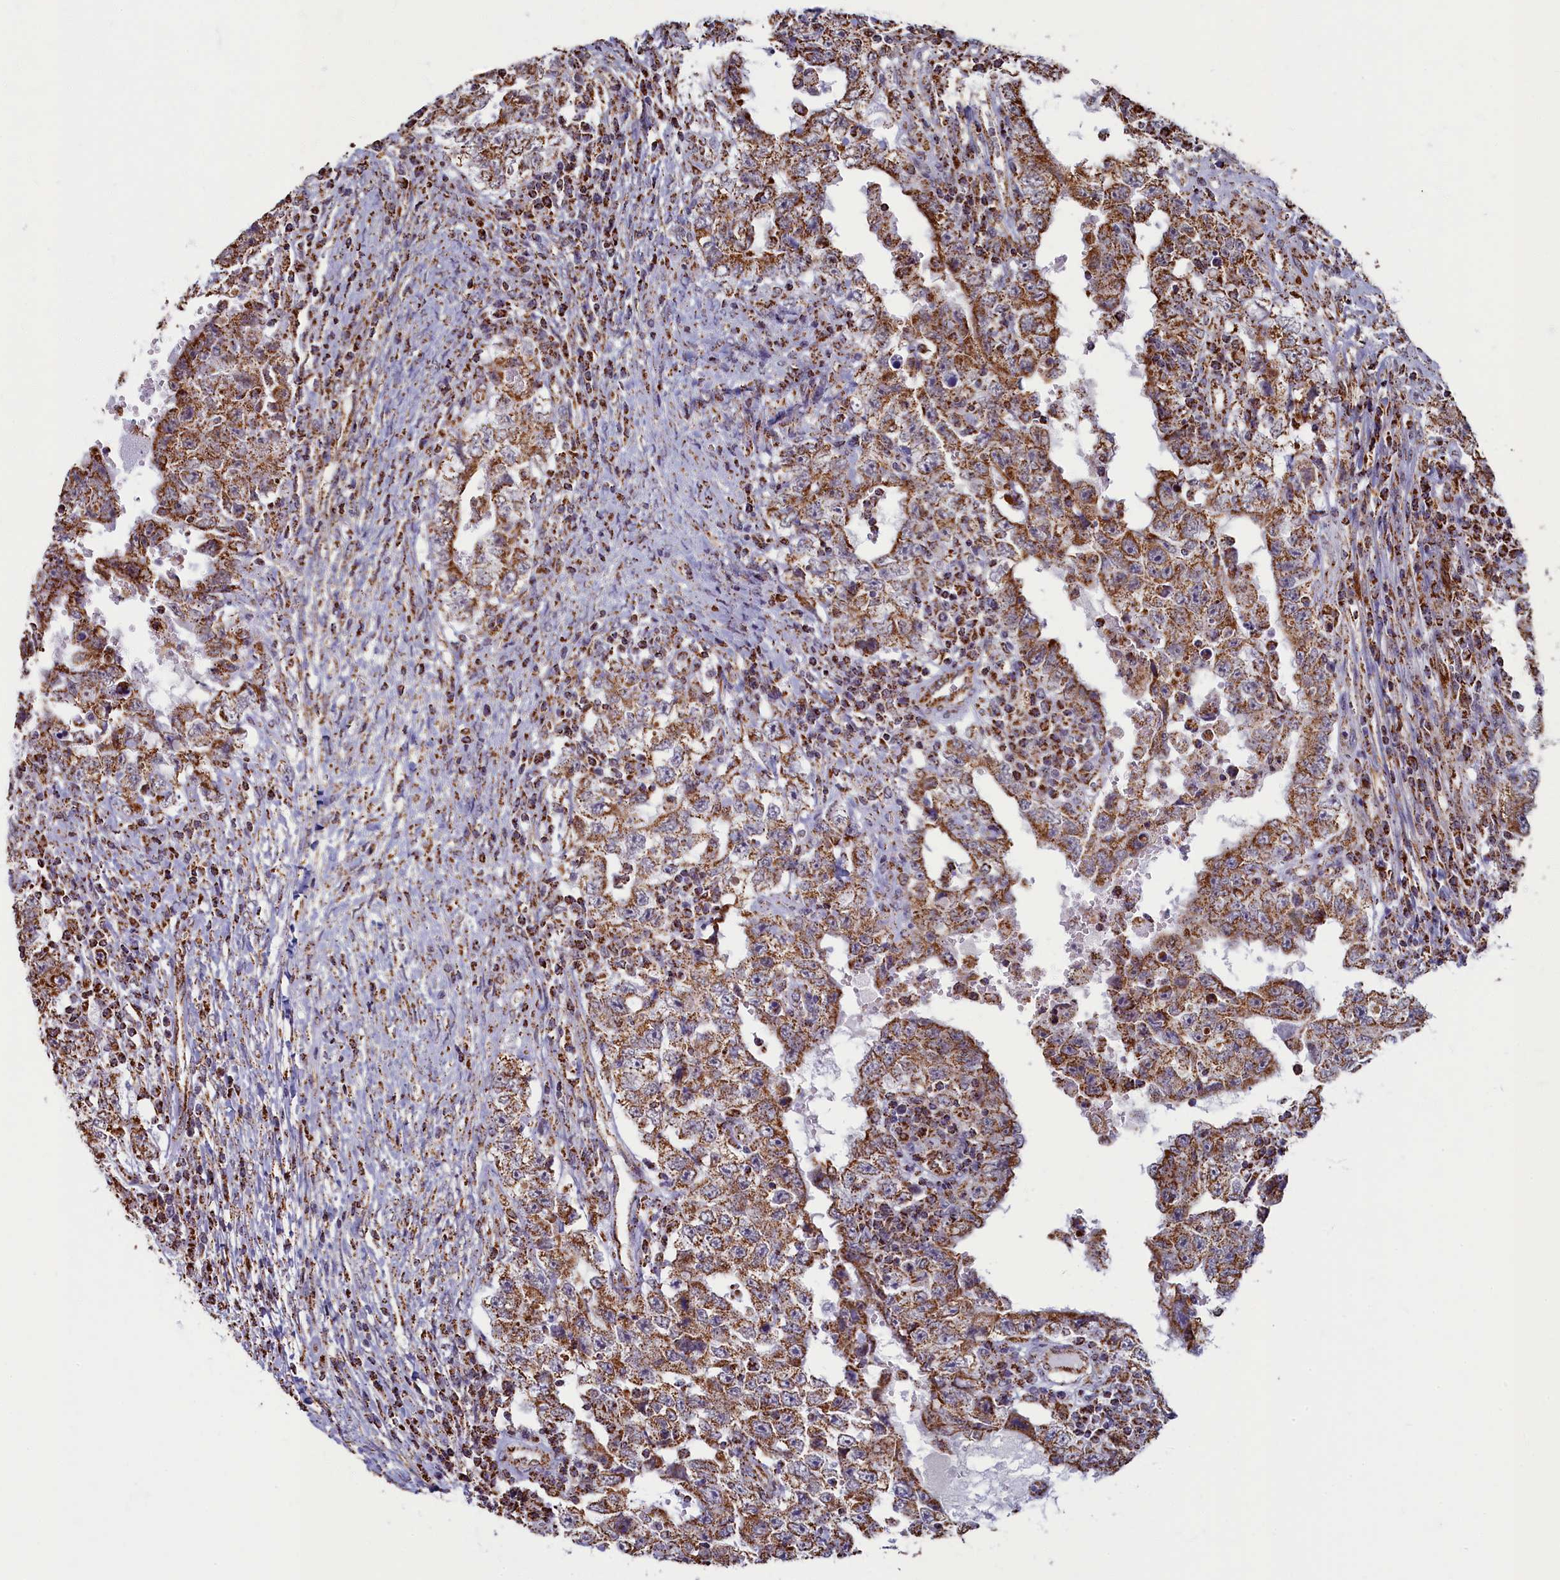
{"staining": {"intensity": "moderate", "quantity": ">75%", "location": "cytoplasmic/membranous"}, "tissue": "testis cancer", "cell_type": "Tumor cells", "image_type": "cancer", "snomed": [{"axis": "morphology", "description": "Carcinoma, Embryonal, NOS"}, {"axis": "topography", "description": "Testis"}], "caption": "Protein staining by IHC demonstrates moderate cytoplasmic/membranous expression in approximately >75% of tumor cells in testis cancer (embryonal carcinoma). (Brightfield microscopy of DAB IHC at high magnification).", "gene": "SPR", "patient": {"sex": "male", "age": 26}}